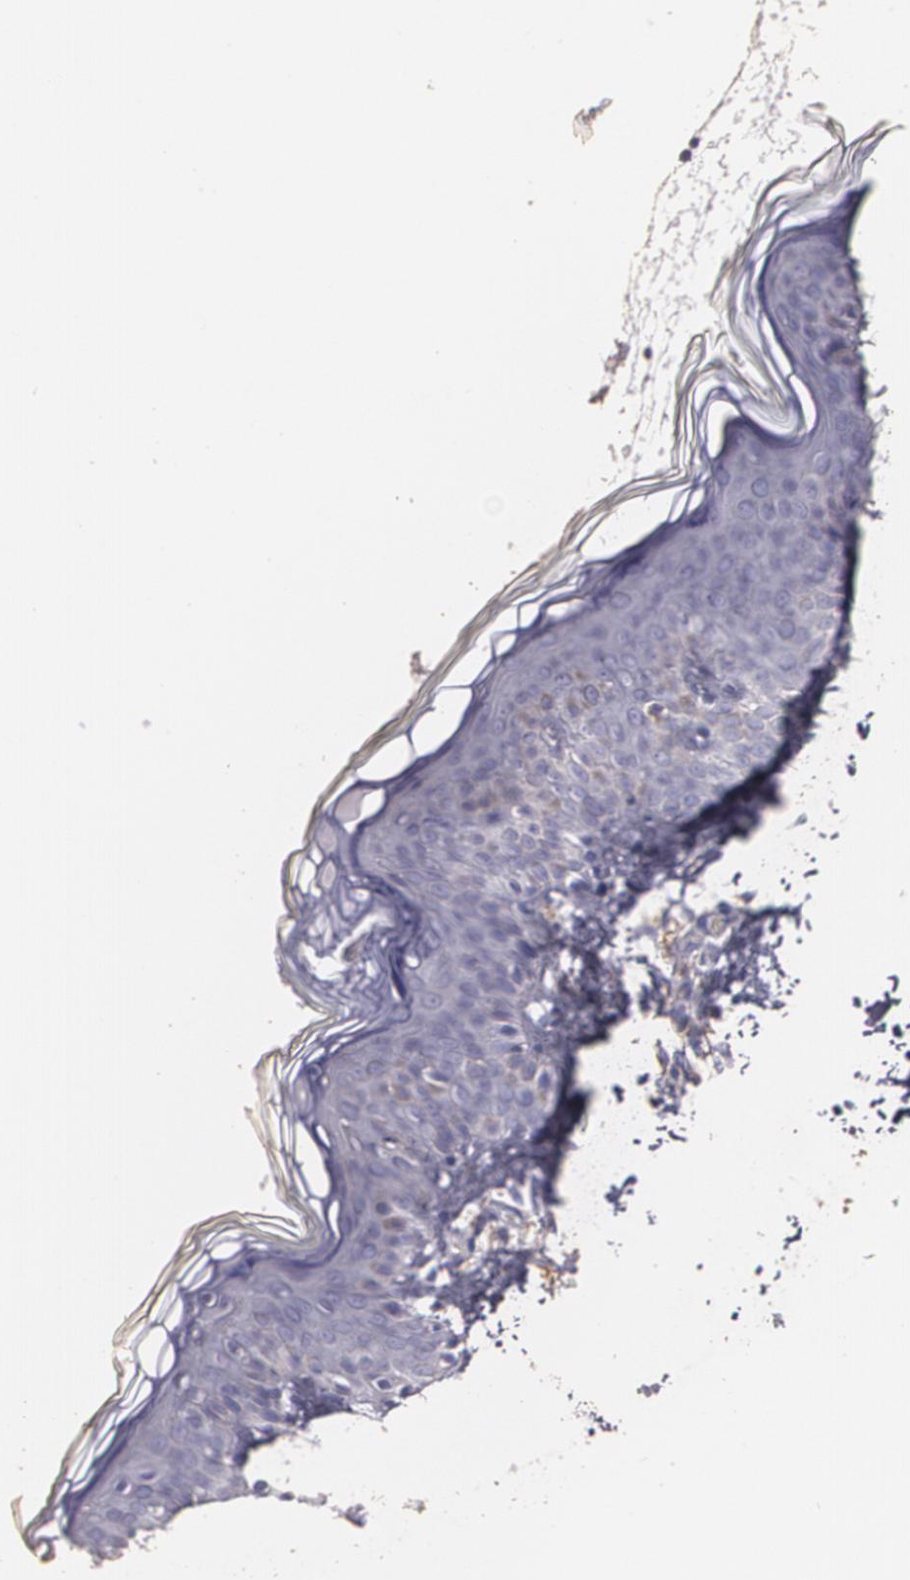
{"staining": {"intensity": "negative", "quantity": "none", "location": "none"}, "tissue": "skin", "cell_type": "Fibroblasts", "image_type": "normal", "snomed": [{"axis": "morphology", "description": "Normal tissue, NOS"}, {"axis": "topography", "description": "Skin"}], "caption": "Immunohistochemical staining of unremarkable human skin shows no significant staining in fibroblasts. (Brightfield microscopy of DAB IHC at high magnification).", "gene": "TGFBR1", "patient": {"sex": "female", "age": 4}}